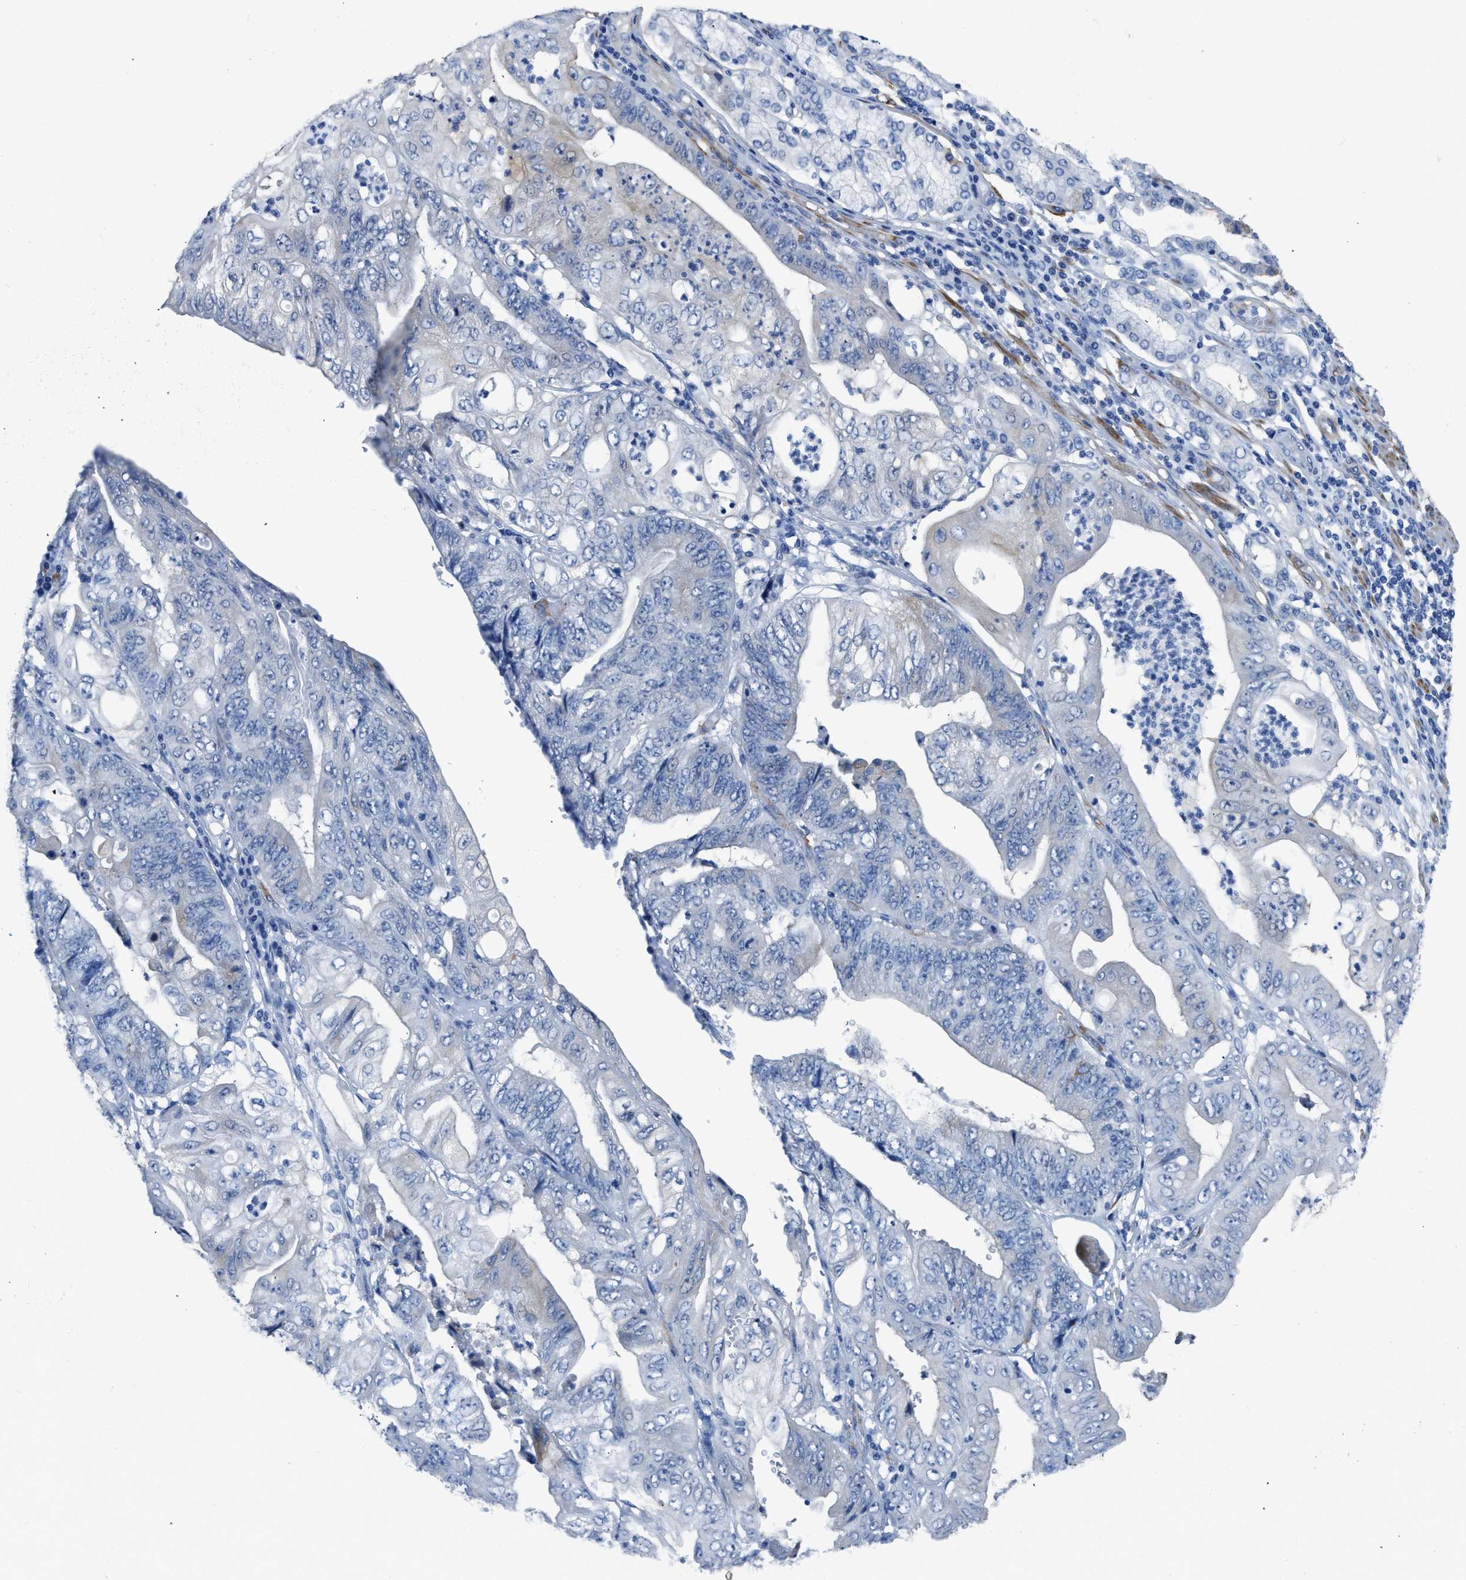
{"staining": {"intensity": "negative", "quantity": "none", "location": "none"}, "tissue": "stomach cancer", "cell_type": "Tumor cells", "image_type": "cancer", "snomed": [{"axis": "morphology", "description": "Adenocarcinoma, NOS"}, {"axis": "topography", "description": "Stomach"}], "caption": "IHC micrograph of human stomach cancer stained for a protein (brown), which displays no staining in tumor cells.", "gene": "ZSWIM5", "patient": {"sex": "female", "age": 73}}